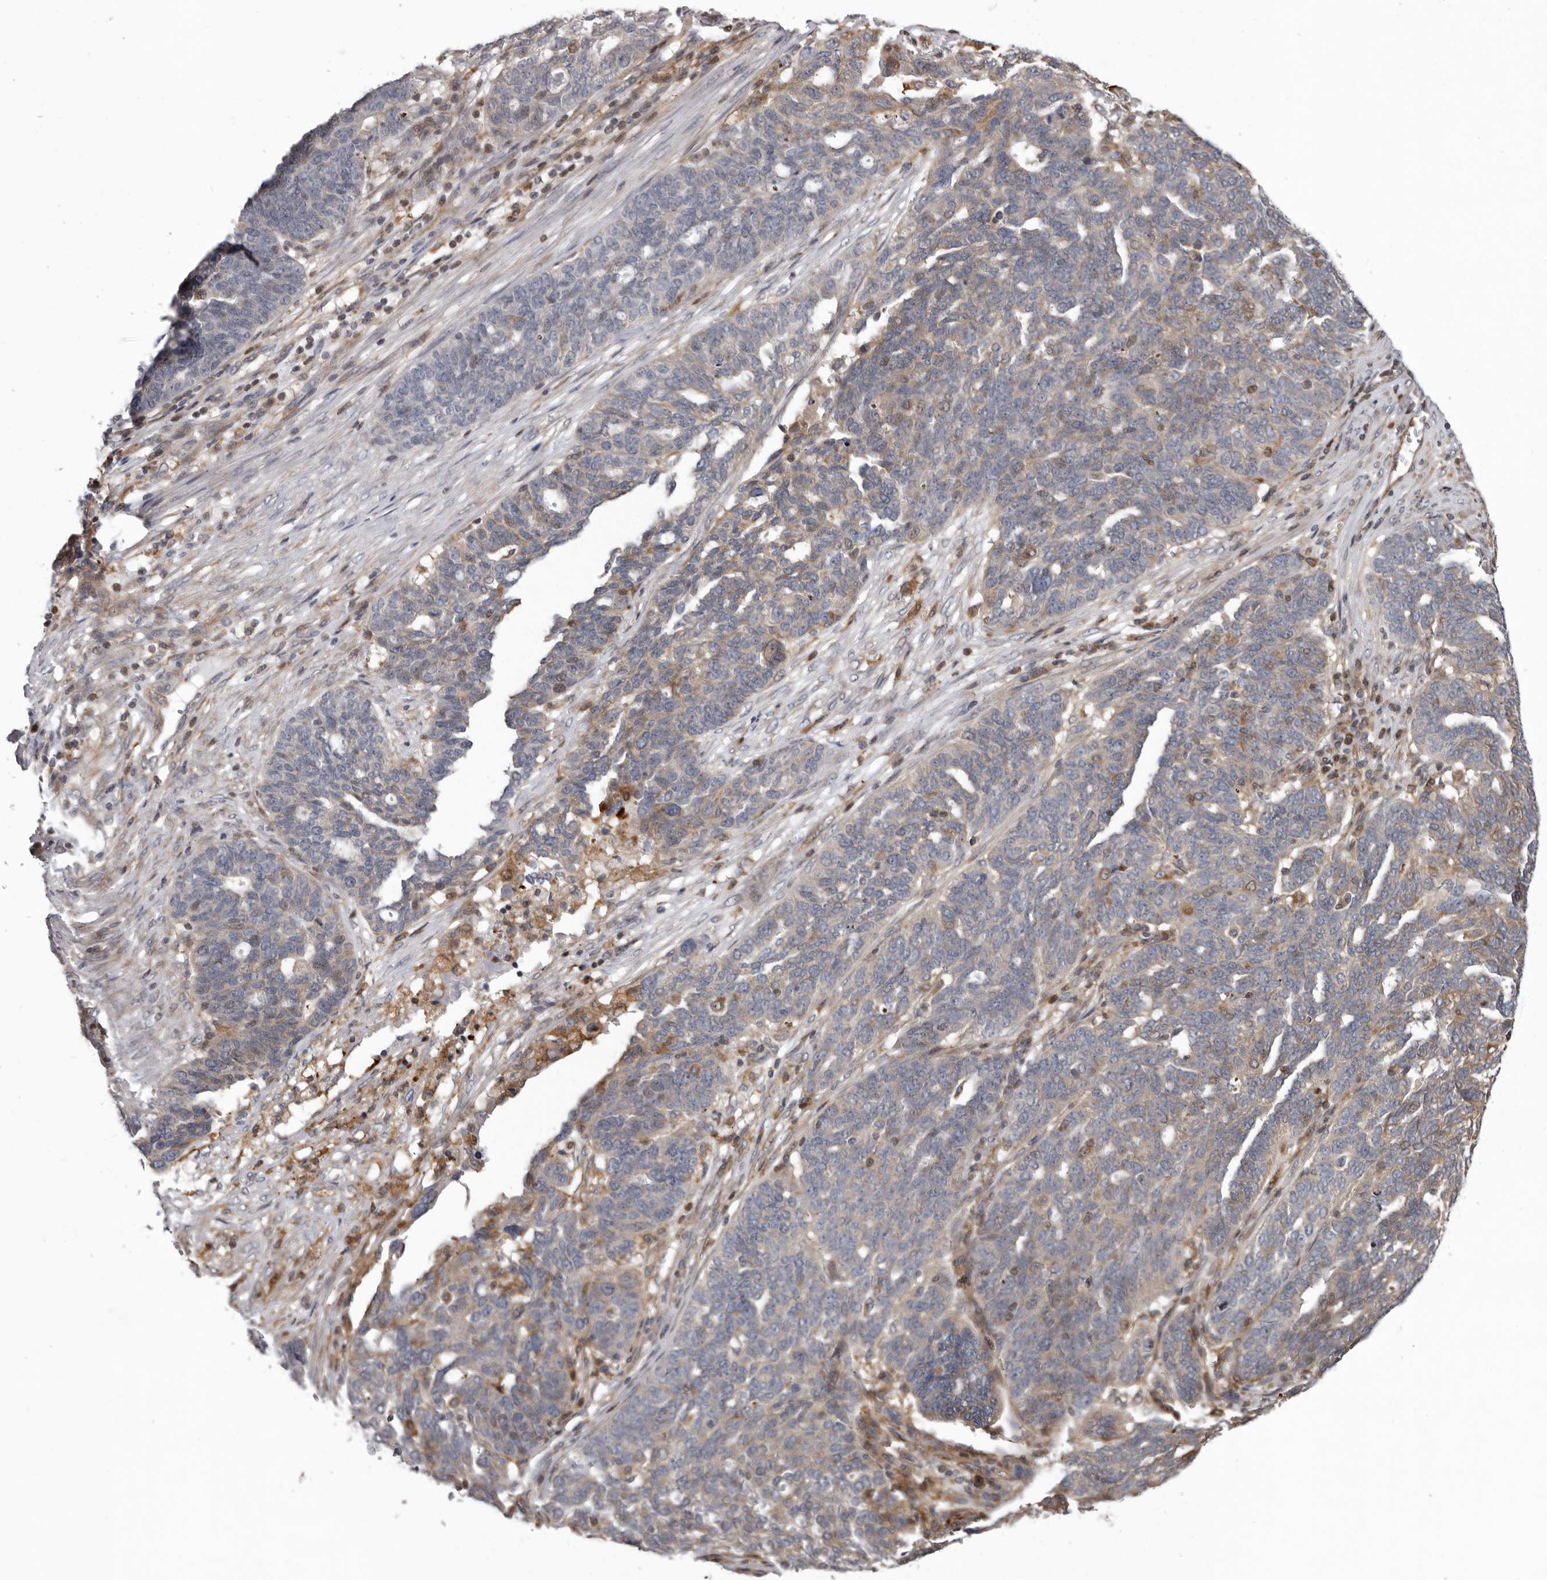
{"staining": {"intensity": "negative", "quantity": "none", "location": "none"}, "tissue": "ovarian cancer", "cell_type": "Tumor cells", "image_type": "cancer", "snomed": [{"axis": "morphology", "description": "Cystadenocarcinoma, serous, NOS"}, {"axis": "topography", "description": "Ovary"}], "caption": "Tumor cells are negative for brown protein staining in ovarian cancer.", "gene": "FGFR4", "patient": {"sex": "female", "age": 59}}